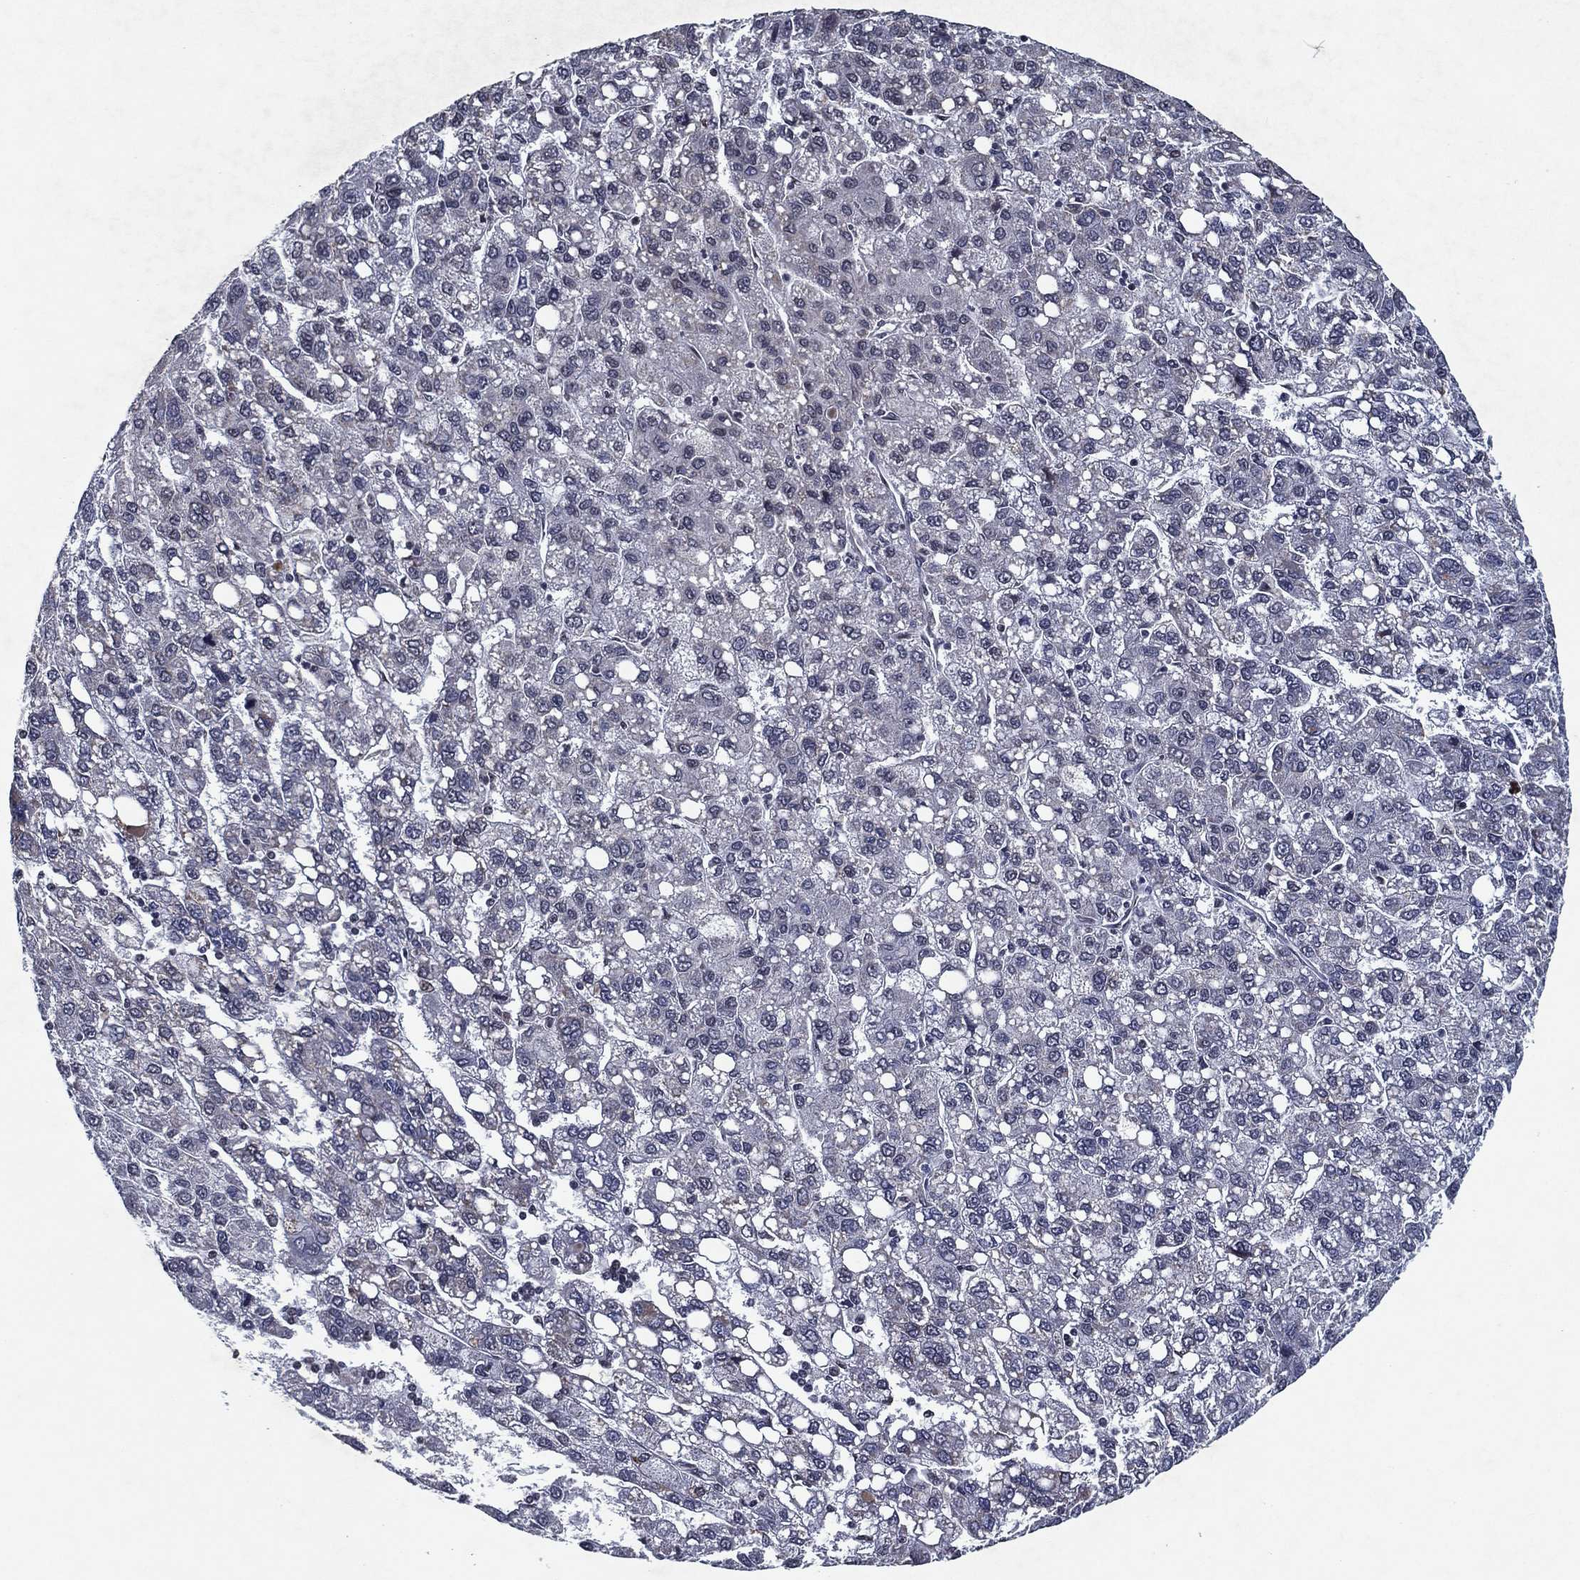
{"staining": {"intensity": "negative", "quantity": "none", "location": "none"}, "tissue": "liver cancer", "cell_type": "Tumor cells", "image_type": "cancer", "snomed": [{"axis": "morphology", "description": "Carcinoma, Hepatocellular, NOS"}, {"axis": "topography", "description": "Liver"}], "caption": "High magnification brightfield microscopy of liver hepatocellular carcinoma stained with DAB (brown) and counterstained with hematoxylin (blue): tumor cells show no significant positivity.", "gene": "ZBTB42", "patient": {"sex": "female", "age": 82}}